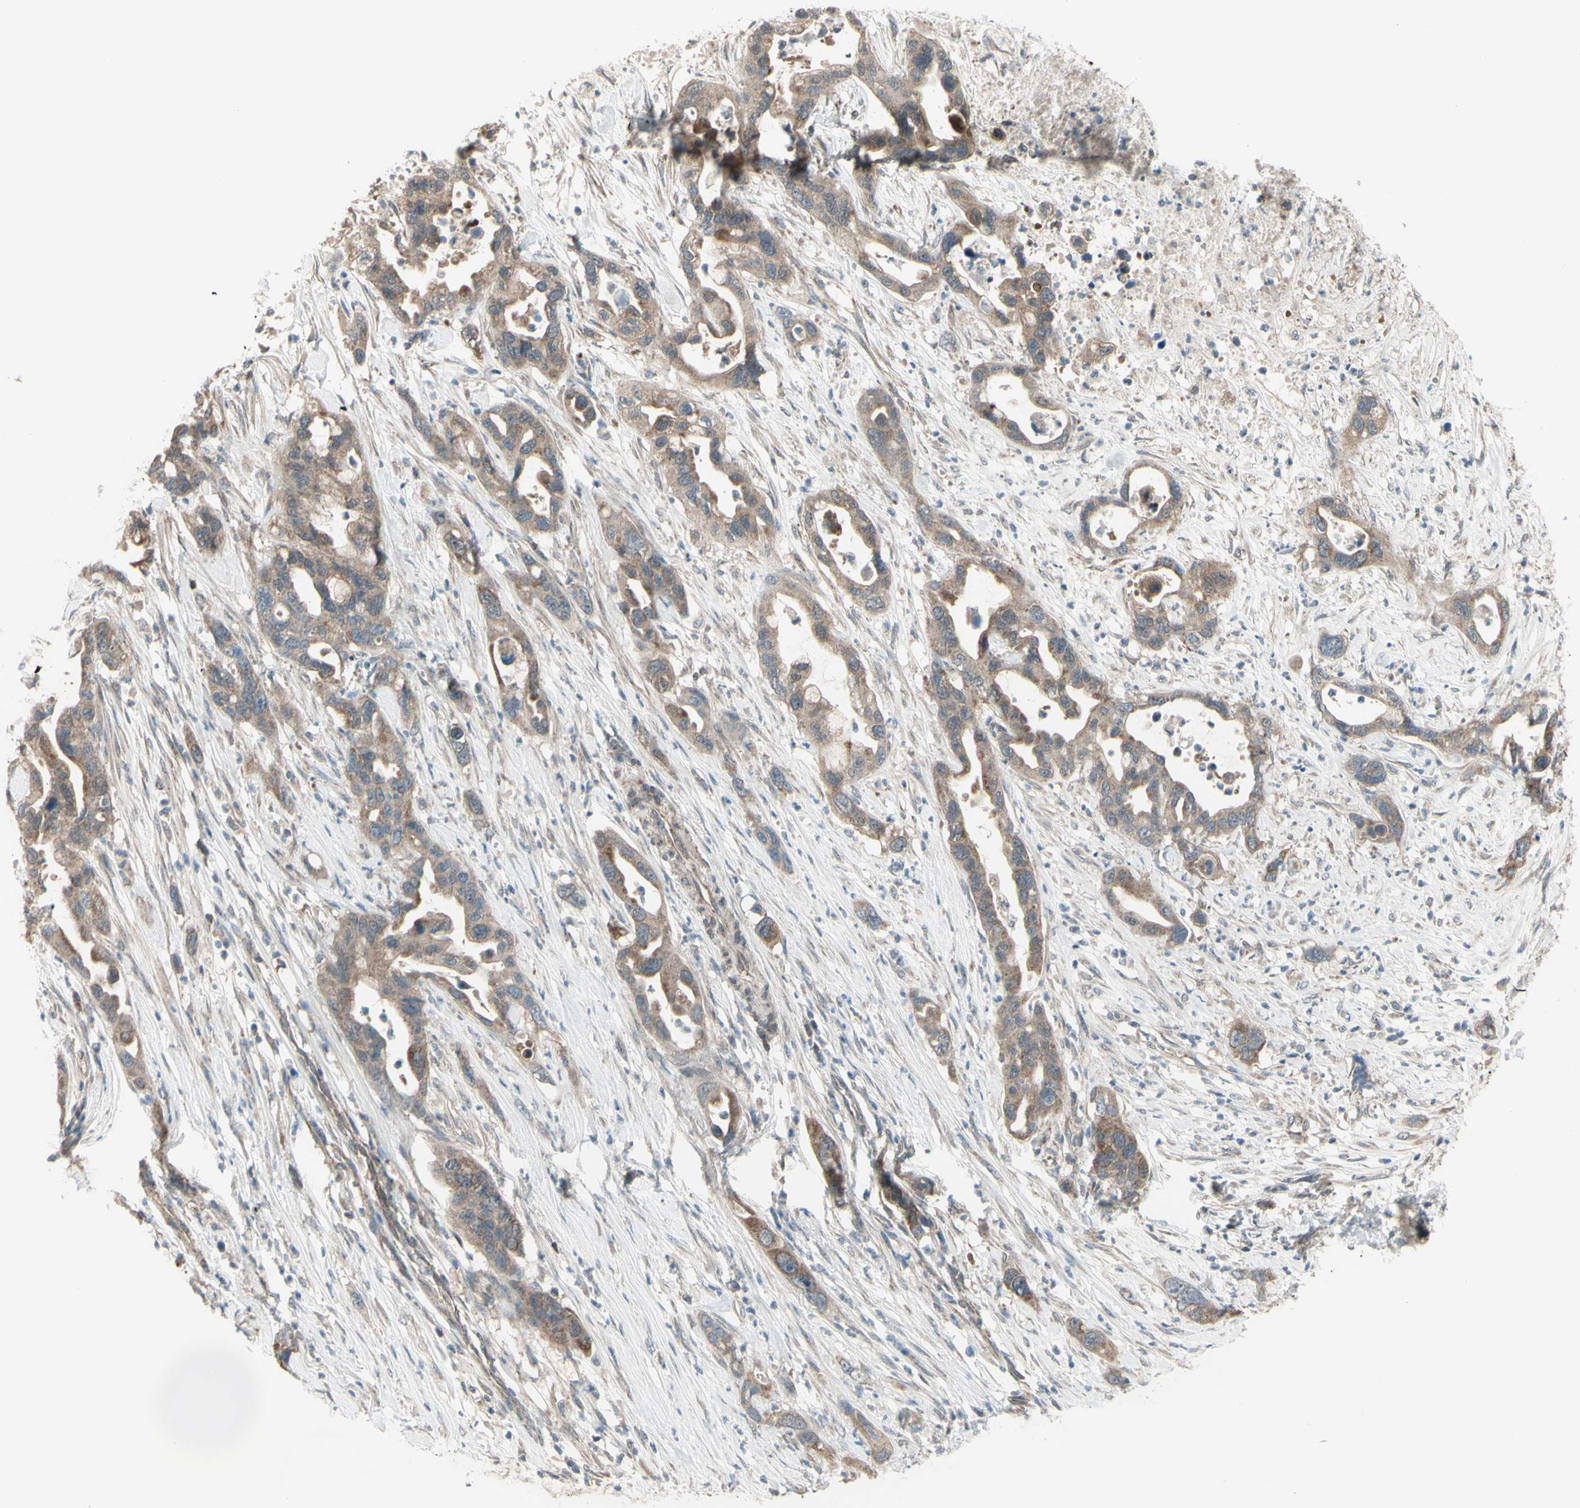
{"staining": {"intensity": "weak", "quantity": "25%-75%", "location": "cytoplasmic/membranous"}, "tissue": "pancreatic cancer", "cell_type": "Tumor cells", "image_type": "cancer", "snomed": [{"axis": "morphology", "description": "Adenocarcinoma, NOS"}, {"axis": "topography", "description": "Pancreas"}], "caption": "Protein staining of adenocarcinoma (pancreatic) tissue demonstrates weak cytoplasmic/membranous expression in approximately 25%-75% of tumor cells. (Brightfield microscopy of DAB IHC at high magnification).", "gene": "NAXD", "patient": {"sex": "female", "age": 71}}